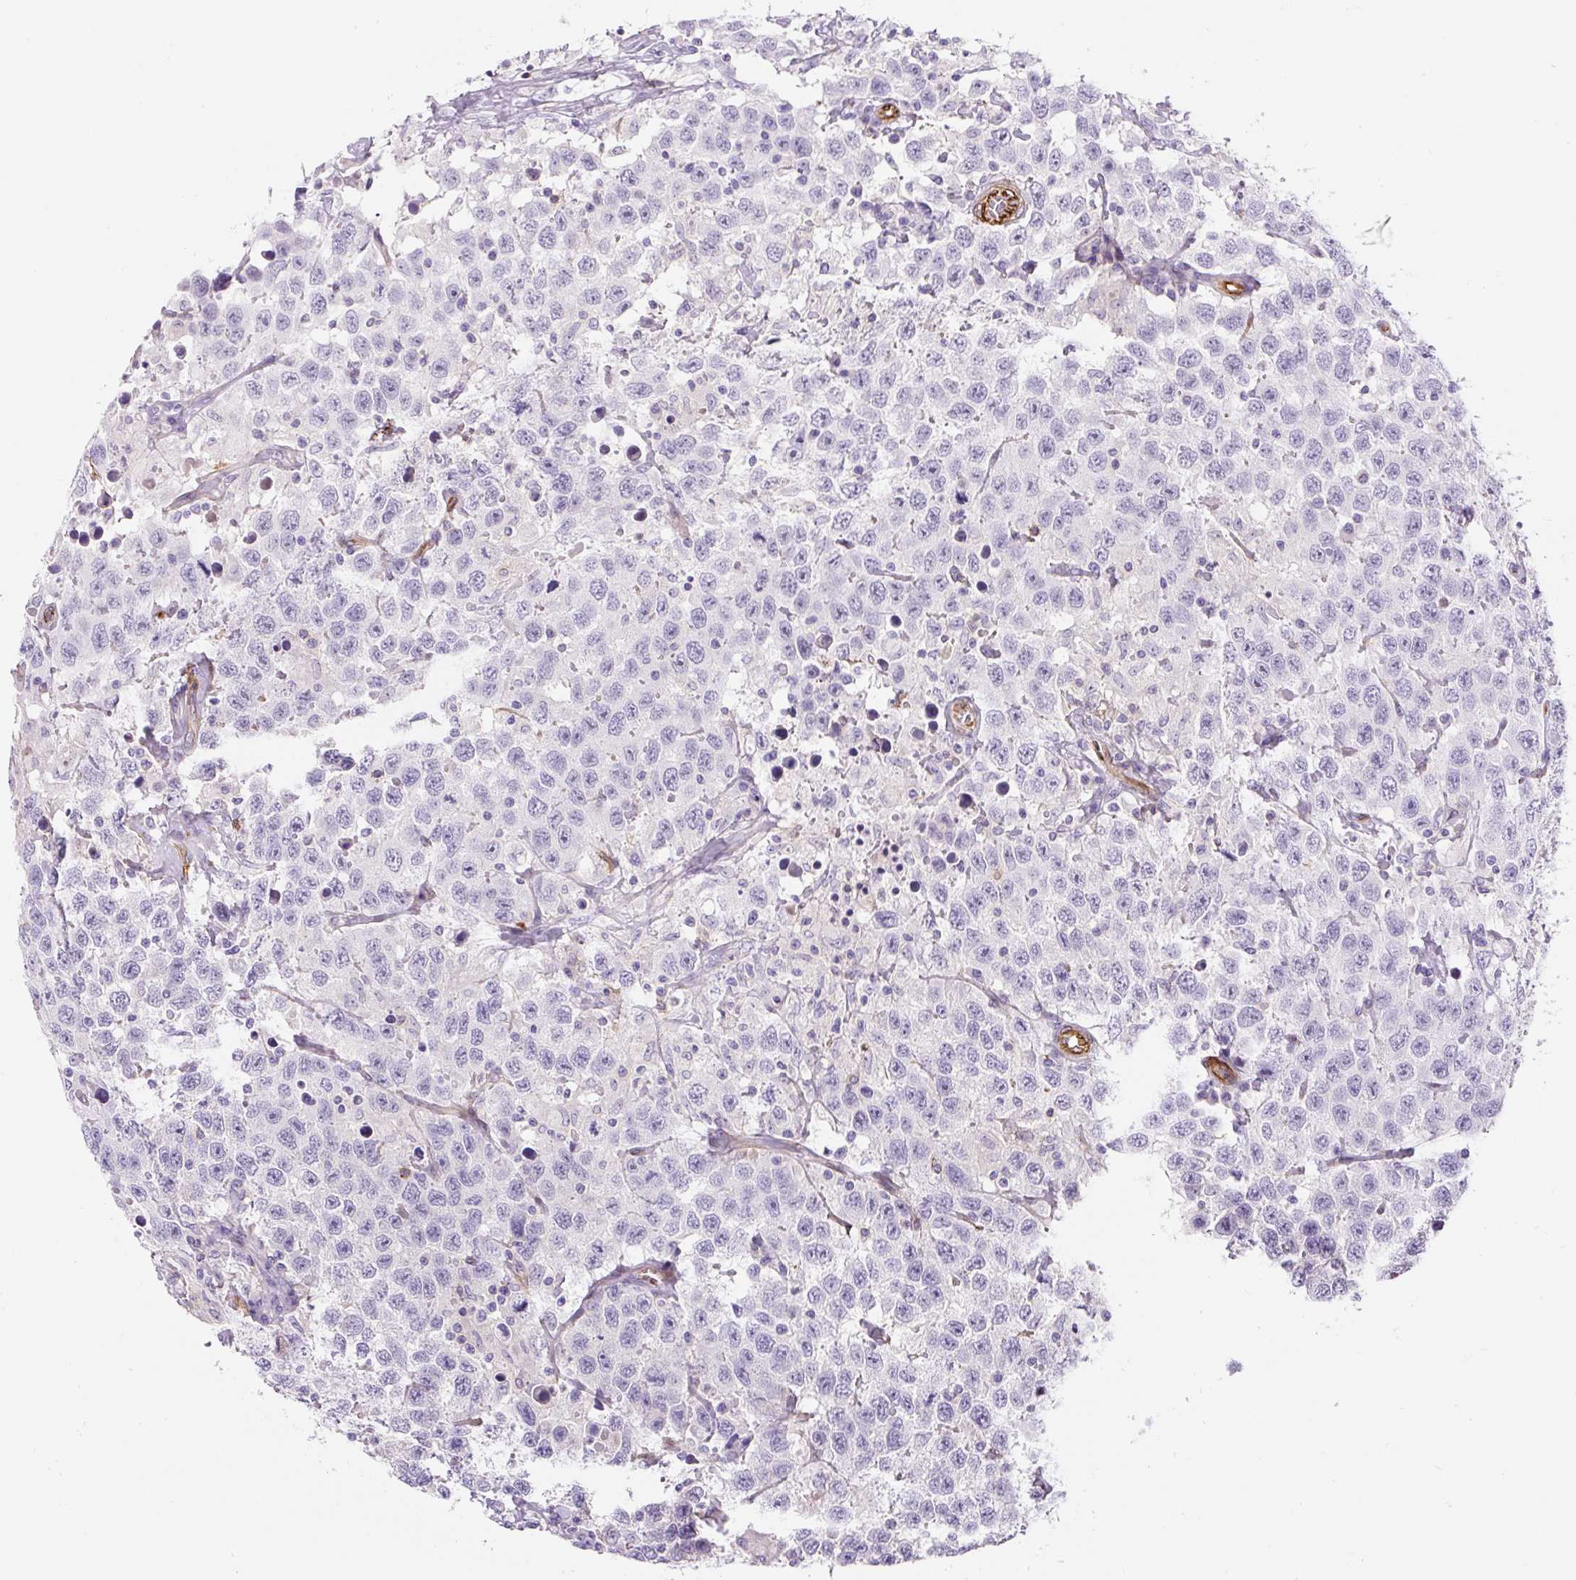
{"staining": {"intensity": "negative", "quantity": "none", "location": "none"}, "tissue": "testis cancer", "cell_type": "Tumor cells", "image_type": "cancer", "snomed": [{"axis": "morphology", "description": "Seminoma, NOS"}, {"axis": "topography", "description": "Testis"}], "caption": "This is an IHC photomicrograph of human testis seminoma. There is no expression in tumor cells.", "gene": "B3GALT5", "patient": {"sex": "male", "age": 41}}